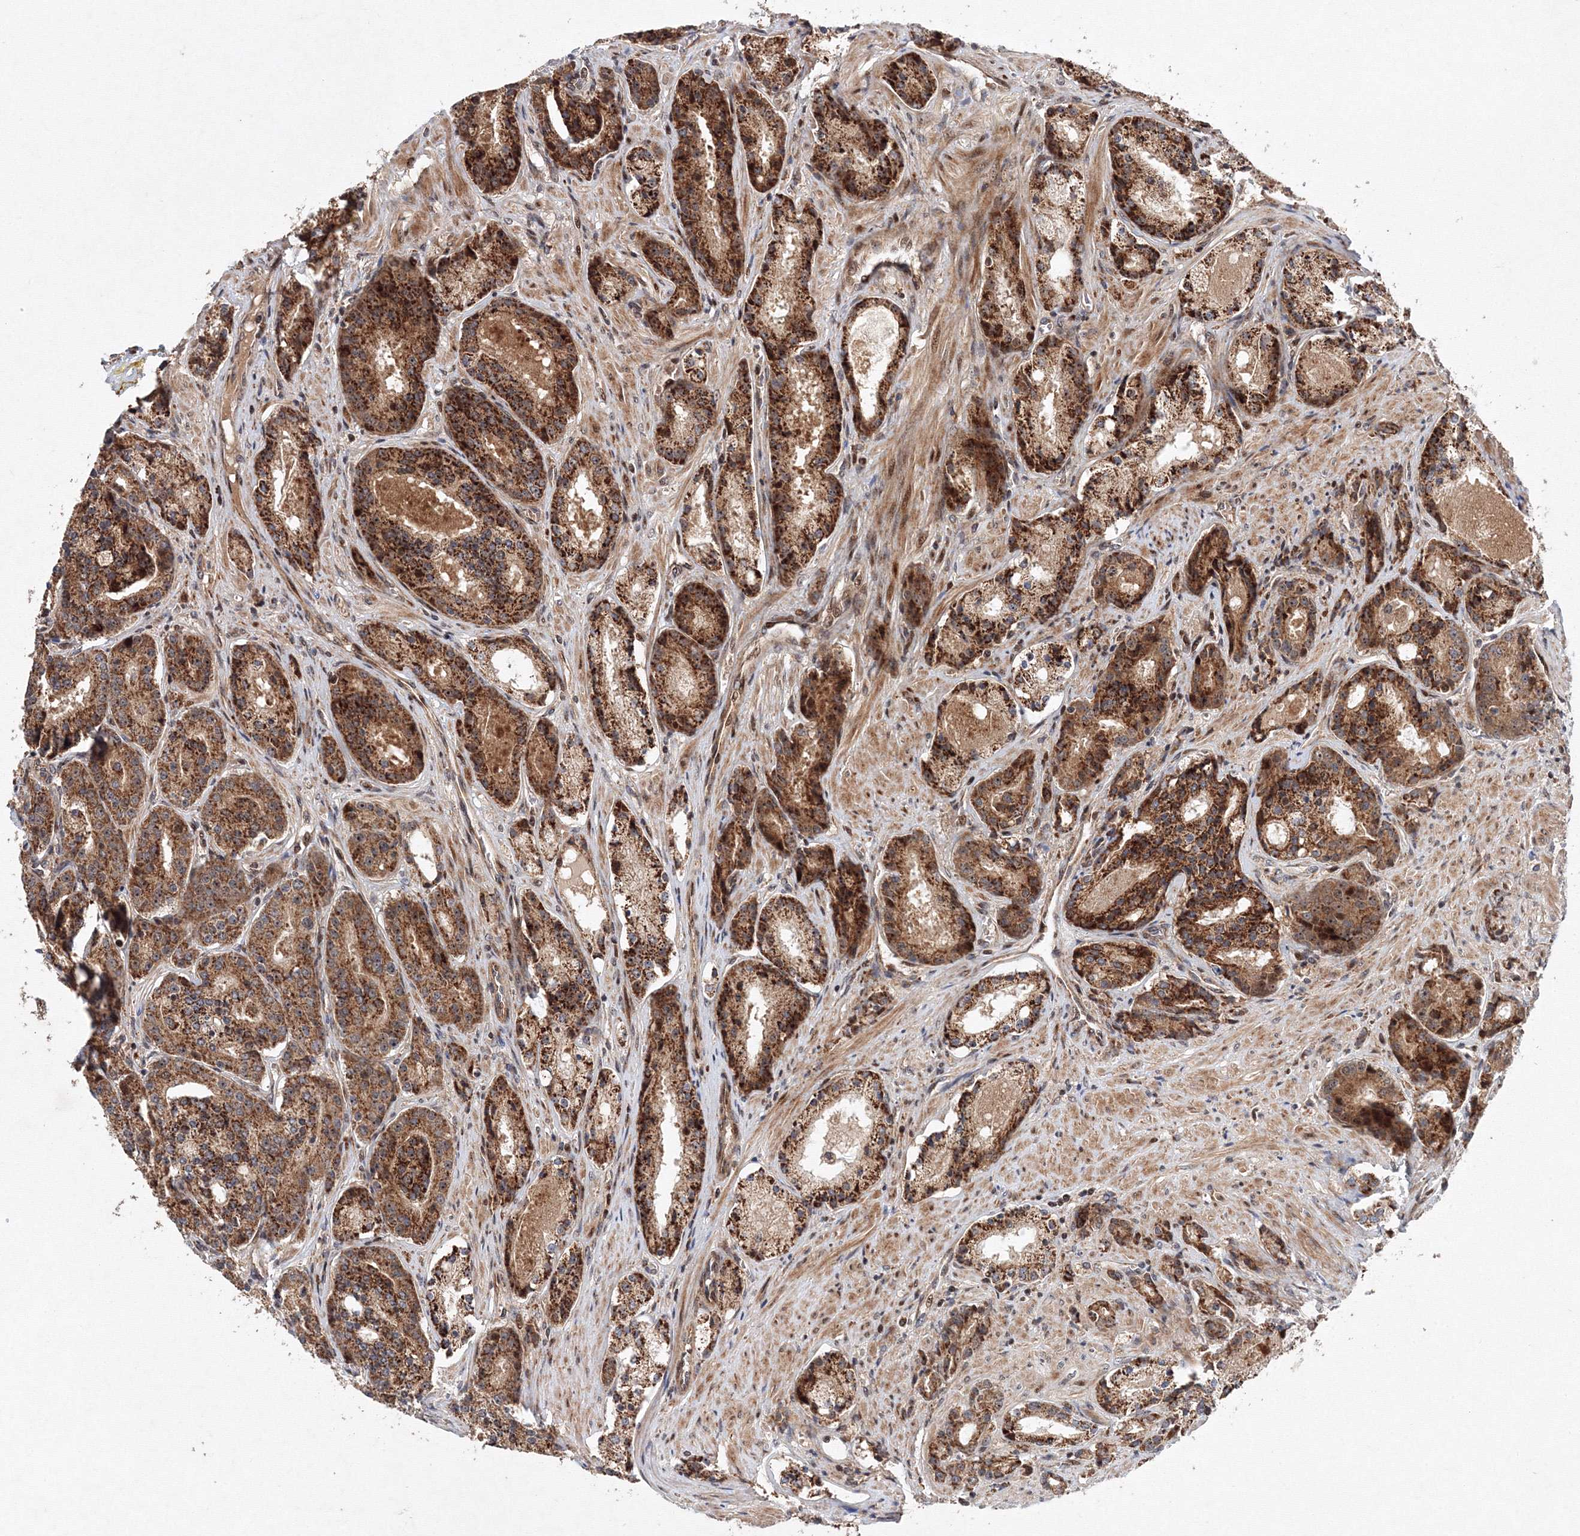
{"staining": {"intensity": "moderate", "quantity": ">75%", "location": "cytoplasmic/membranous,nuclear"}, "tissue": "prostate cancer", "cell_type": "Tumor cells", "image_type": "cancer", "snomed": [{"axis": "morphology", "description": "Adenocarcinoma, High grade"}, {"axis": "topography", "description": "Prostate"}], "caption": "Immunohistochemical staining of human adenocarcinoma (high-grade) (prostate) displays moderate cytoplasmic/membranous and nuclear protein expression in approximately >75% of tumor cells. Immunohistochemistry stains the protein in brown and the nuclei are stained blue.", "gene": "ANKAR", "patient": {"sex": "male", "age": 60}}